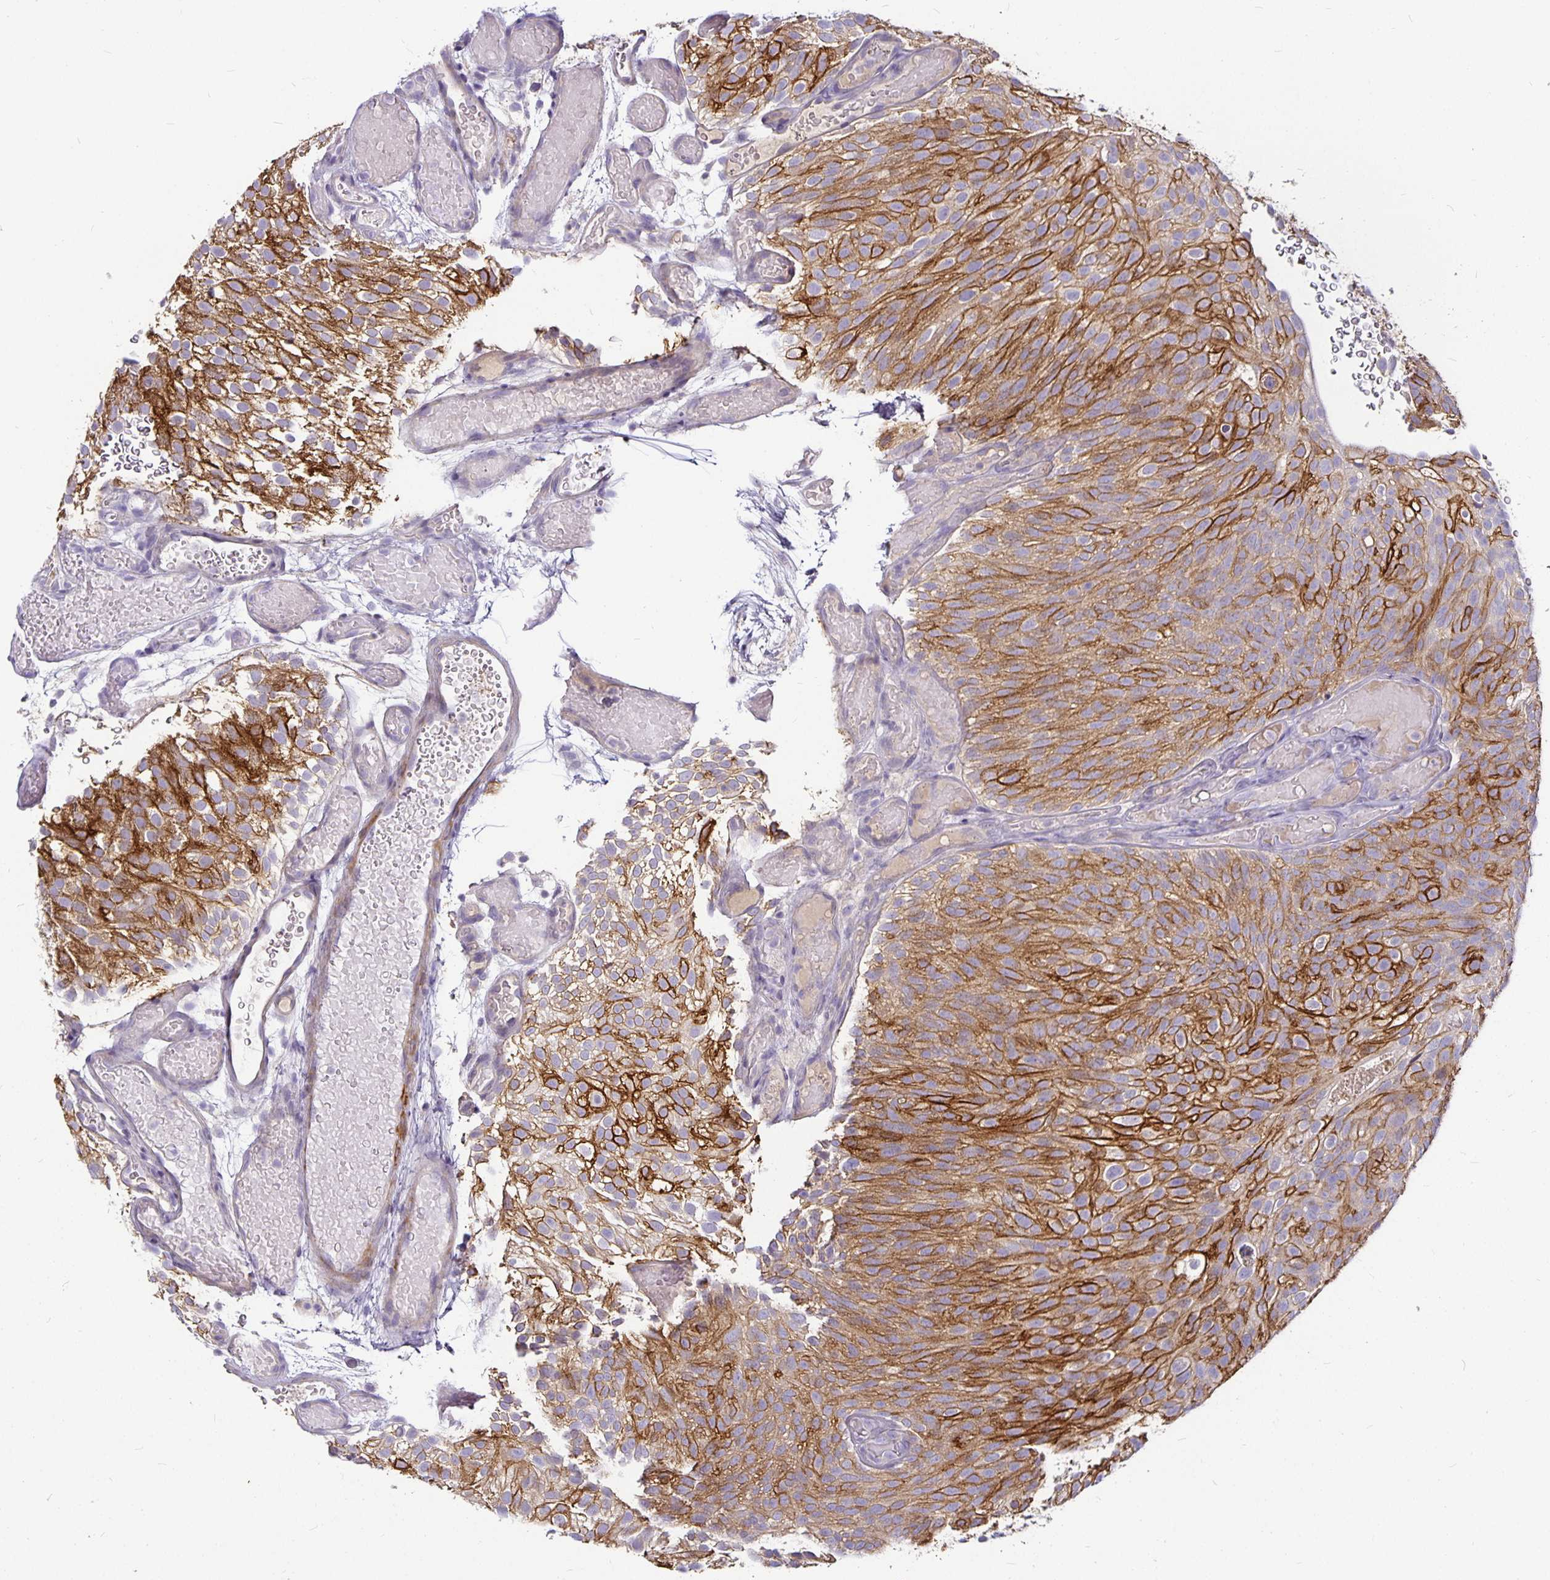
{"staining": {"intensity": "moderate", "quantity": "25%-75%", "location": "cytoplasmic/membranous"}, "tissue": "urothelial cancer", "cell_type": "Tumor cells", "image_type": "cancer", "snomed": [{"axis": "morphology", "description": "Urothelial carcinoma, Low grade"}, {"axis": "topography", "description": "Urinary bladder"}], "caption": "Brown immunohistochemical staining in low-grade urothelial carcinoma shows moderate cytoplasmic/membranous positivity in about 25%-75% of tumor cells.", "gene": "CA12", "patient": {"sex": "male", "age": 78}}